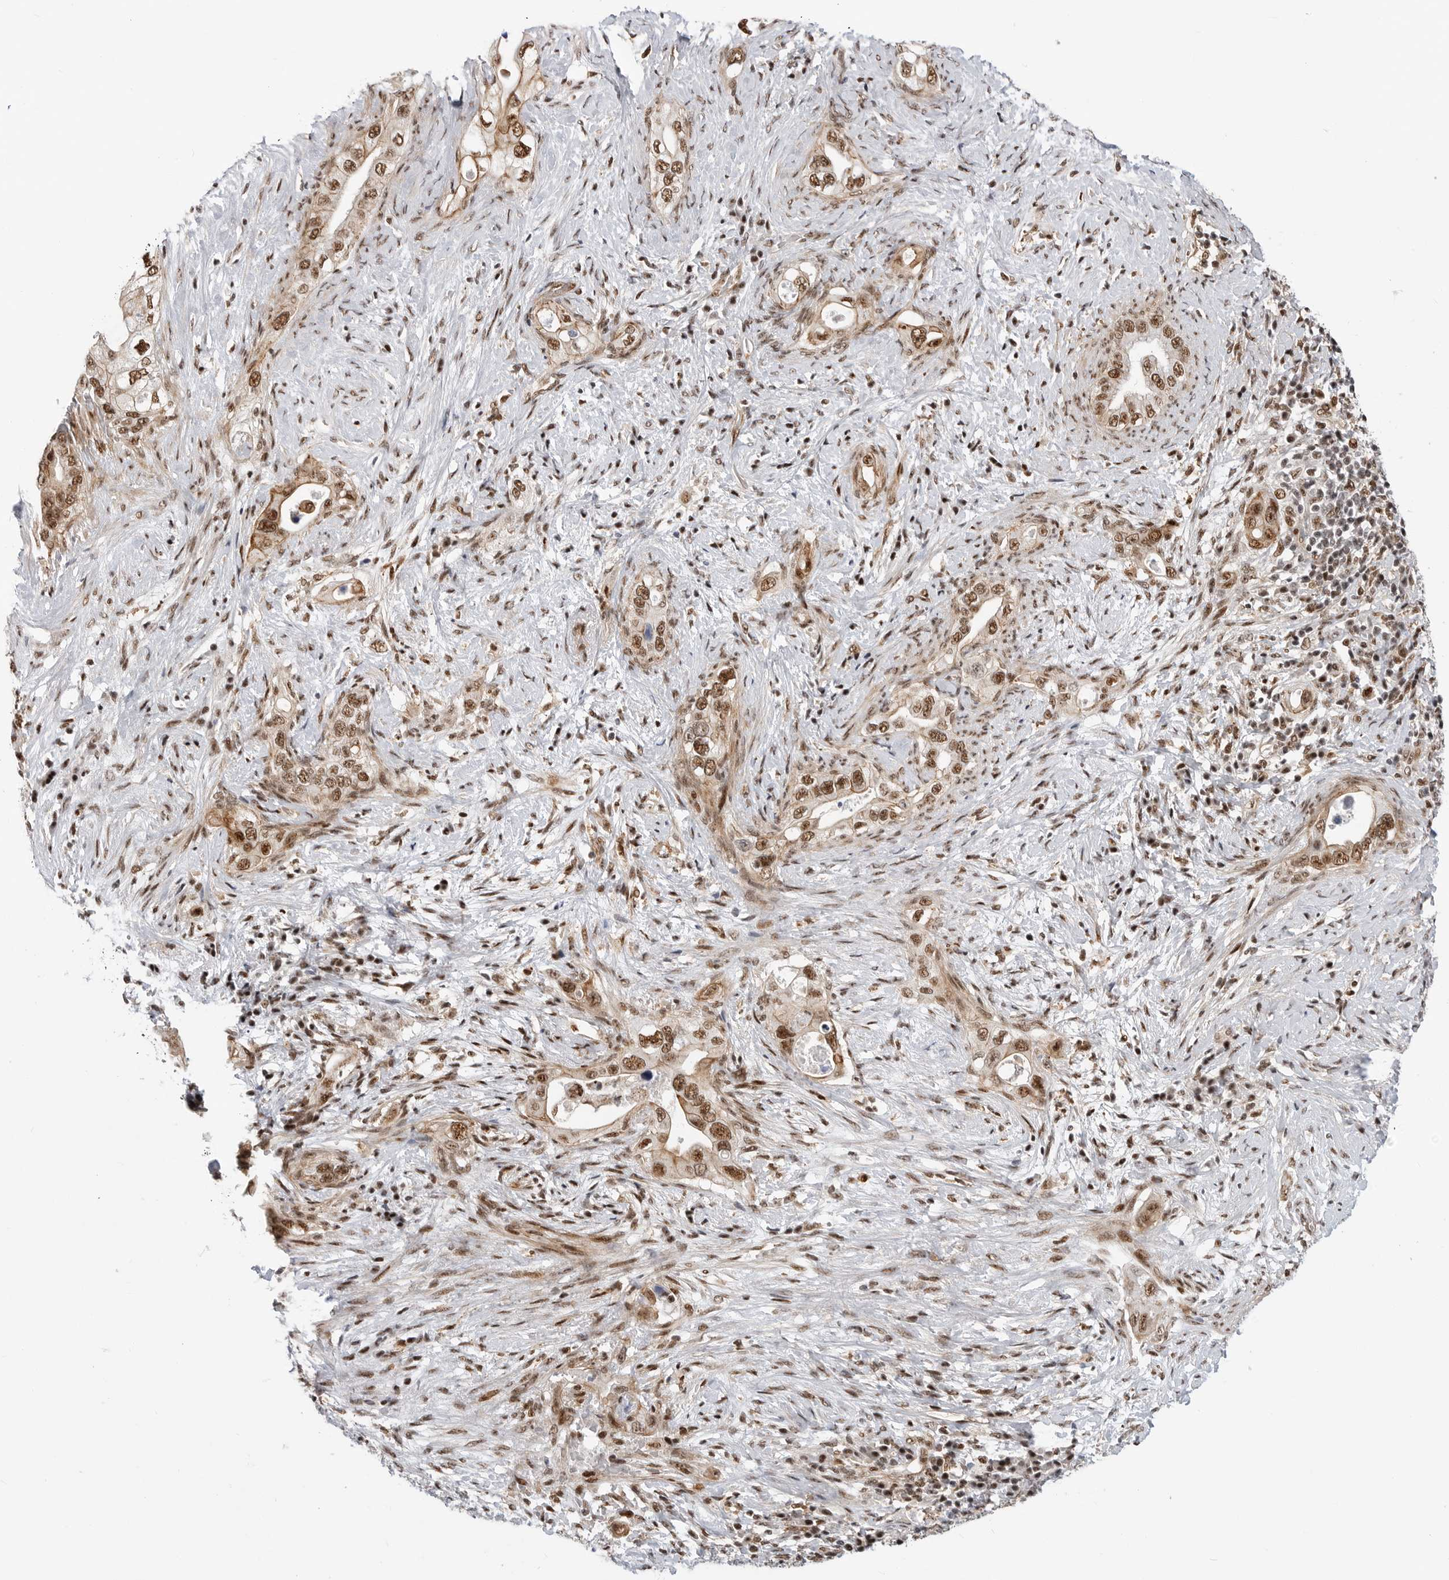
{"staining": {"intensity": "moderate", "quantity": ">75%", "location": "cytoplasmic/membranous,nuclear"}, "tissue": "pancreatic cancer", "cell_type": "Tumor cells", "image_type": "cancer", "snomed": [{"axis": "morphology", "description": "Inflammation, NOS"}, {"axis": "morphology", "description": "Adenocarcinoma, NOS"}, {"axis": "topography", "description": "Pancreas"}], "caption": "Pancreatic adenocarcinoma was stained to show a protein in brown. There is medium levels of moderate cytoplasmic/membranous and nuclear staining in approximately >75% of tumor cells. Using DAB (brown) and hematoxylin (blue) stains, captured at high magnification using brightfield microscopy.", "gene": "GPATCH2", "patient": {"sex": "female", "age": 56}}